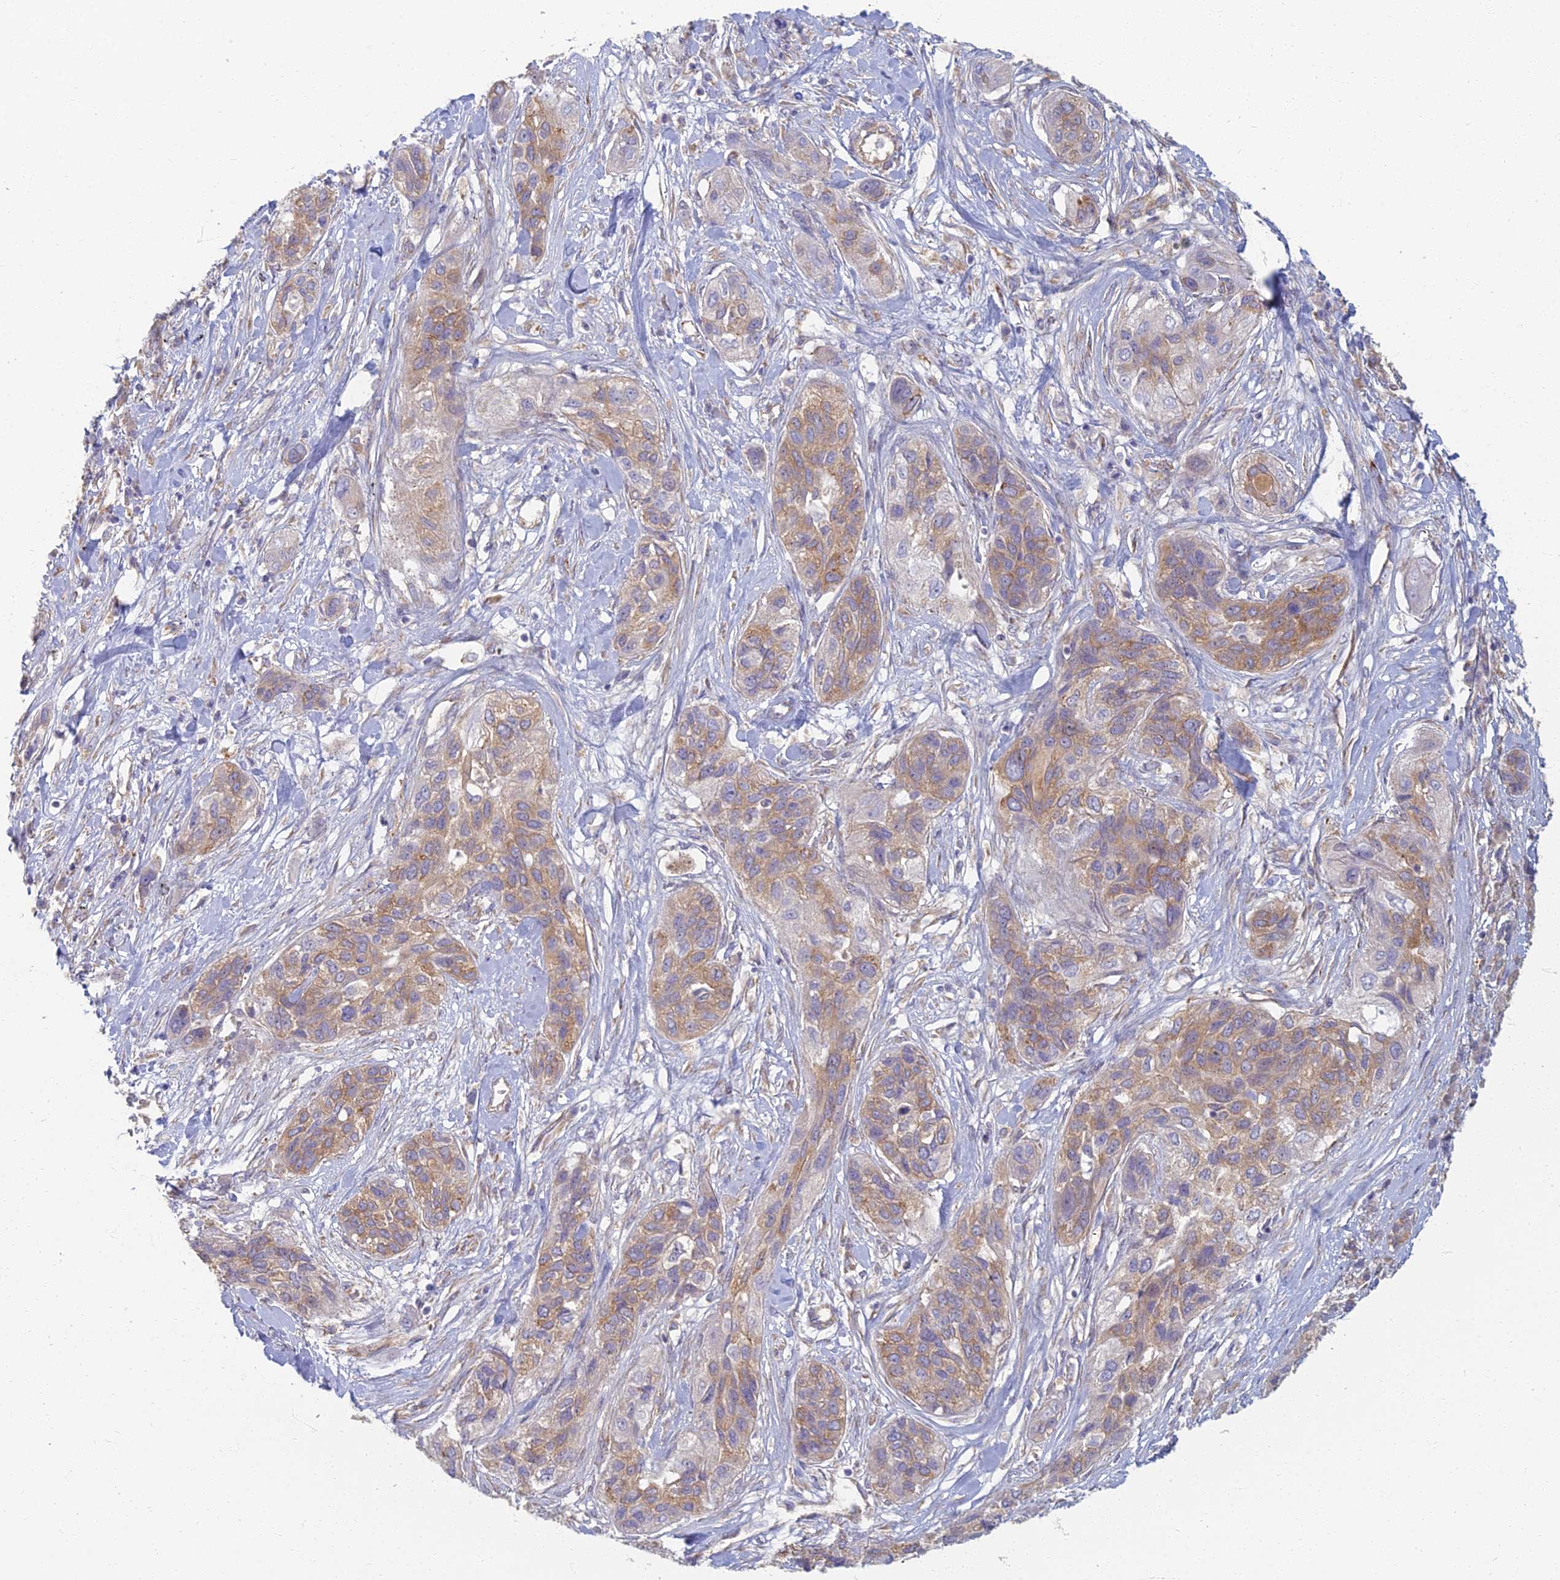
{"staining": {"intensity": "weak", "quantity": ">75%", "location": "cytoplasmic/membranous"}, "tissue": "lung cancer", "cell_type": "Tumor cells", "image_type": "cancer", "snomed": [{"axis": "morphology", "description": "Squamous cell carcinoma, NOS"}, {"axis": "topography", "description": "Lung"}], "caption": "Immunohistochemistry (IHC) micrograph of neoplastic tissue: human squamous cell carcinoma (lung) stained using immunohistochemistry exhibits low levels of weak protein expression localized specifically in the cytoplasmic/membranous of tumor cells, appearing as a cytoplasmic/membranous brown color.", "gene": "RBSN", "patient": {"sex": "female", "age": 70}}